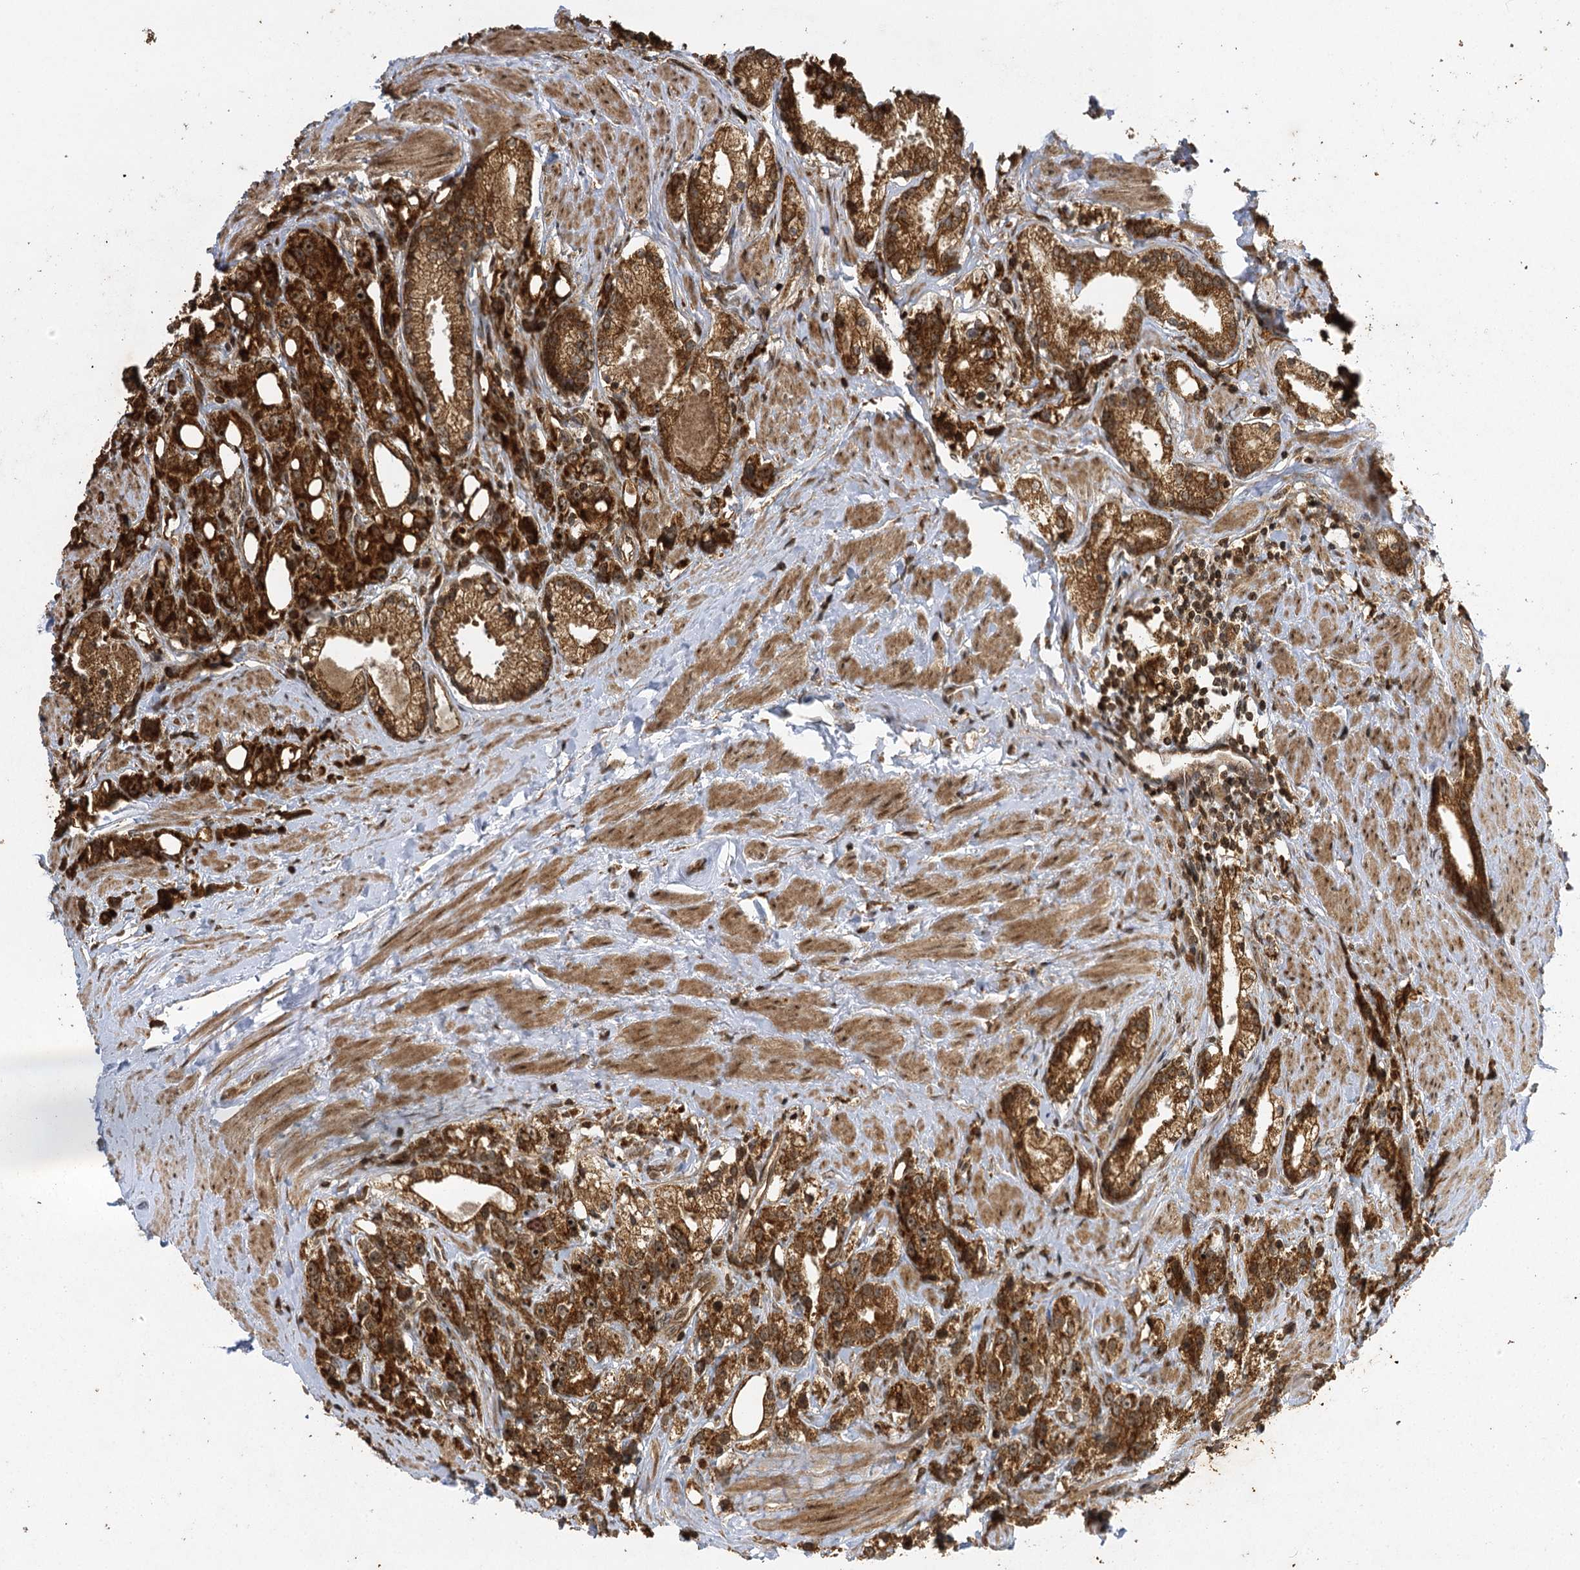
{"staining": {"intensity": "strong", "quantity": ">75%", "location": "cytoplasmic/membranous,nuclear"}, "tissue": "prostate cancer", "cell_type": "Tumor cells", "image_type": "cancer", "snomed": [{"axis": "morphology", "description": "Adenocarcinoma, NOS"}, {"axis": "topography", "description": "Prostate"}], "caption": "There is high levels of strong cytoplasmic/membranous and nuclear positivity in tumor cells of prostate cancer (adenocarcinoma), as demonstrated by immunohistochemical staining (brown color).", "gene": "IL11RA", "patient": {"sex": "male", "age": 79}}